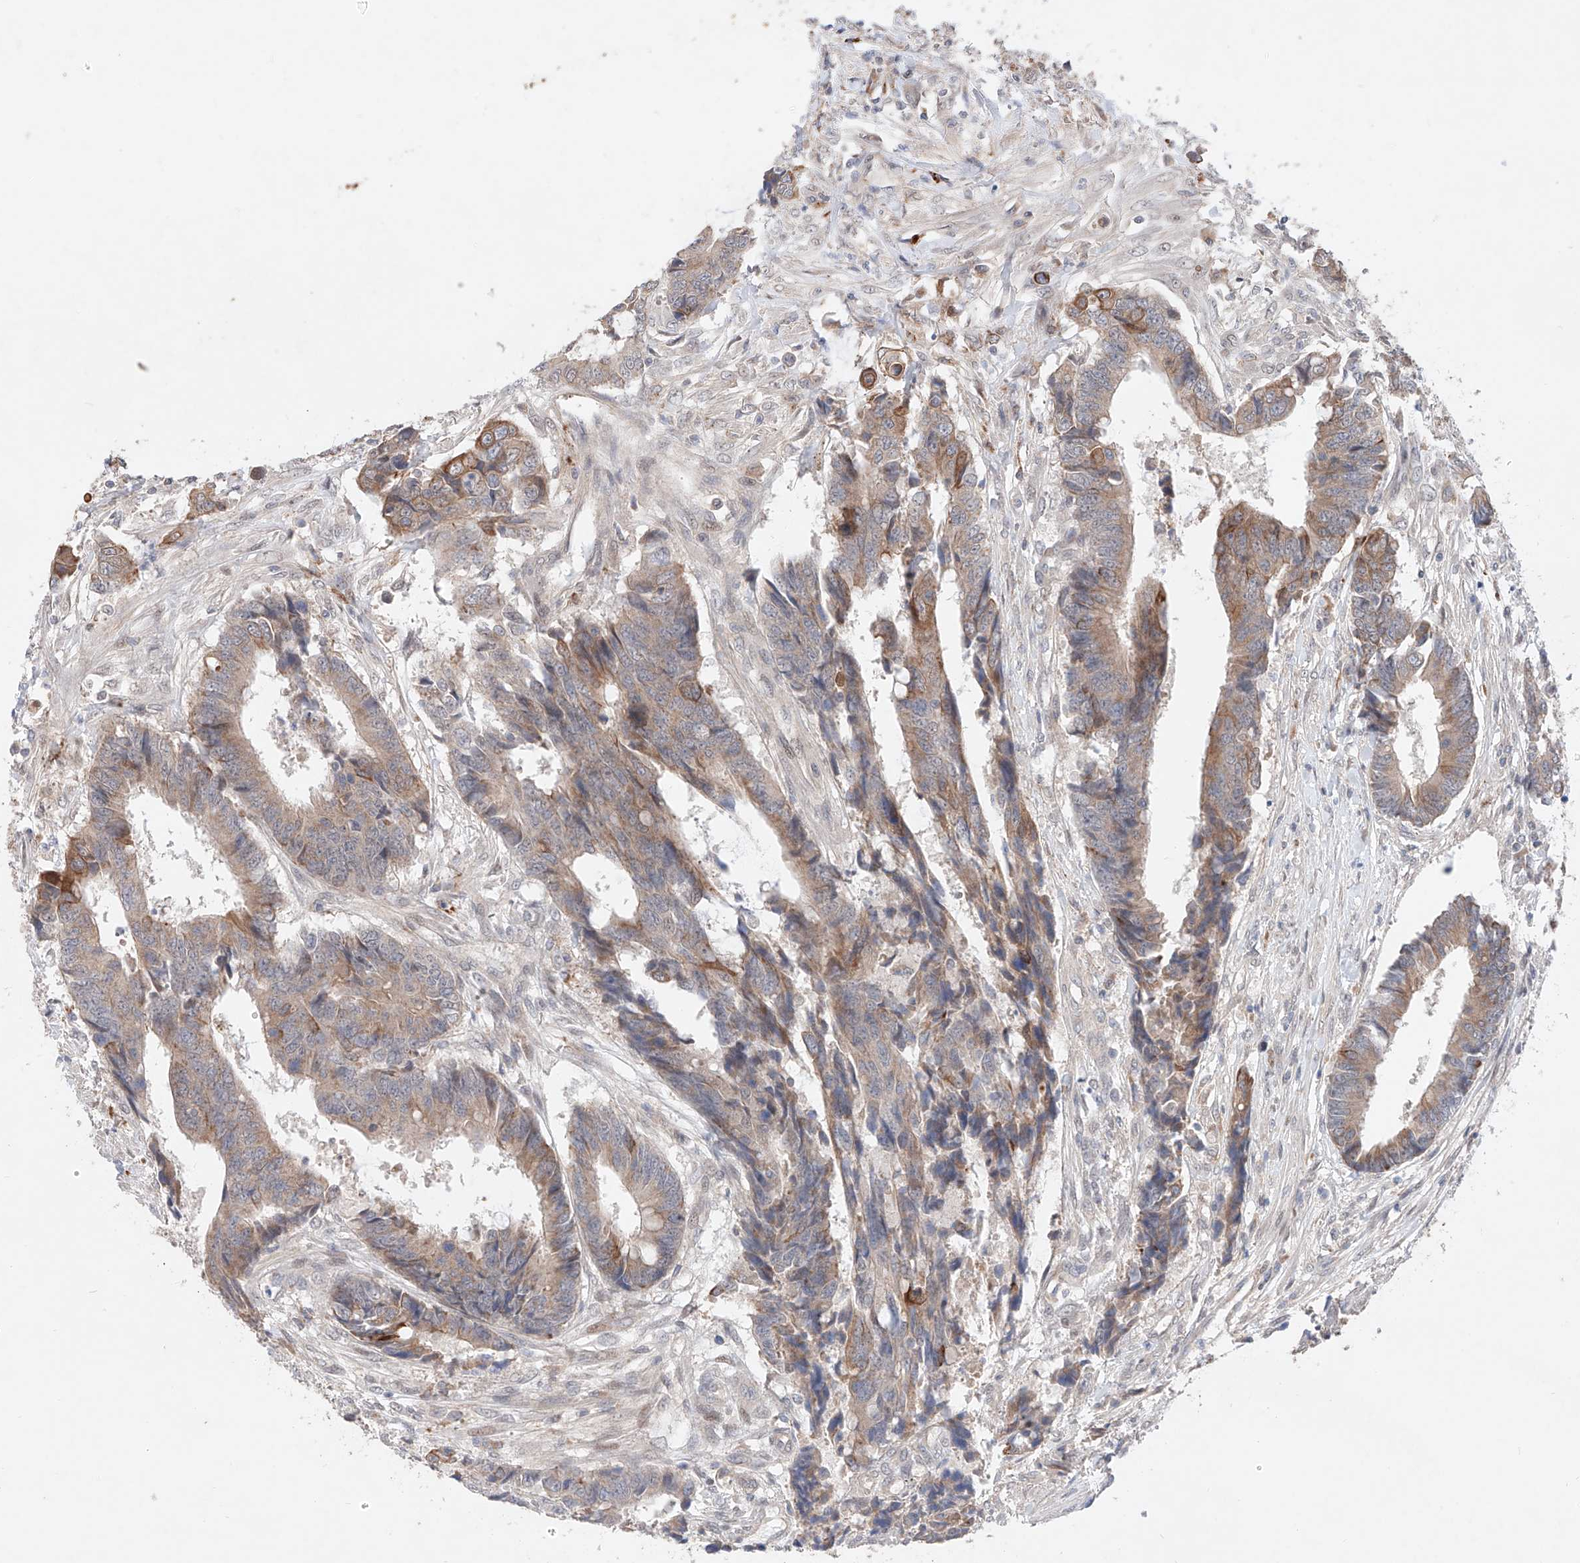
{"staining": {"intensity": "moderate", "quantity": "<25%", "location": "cytoplasmic/membranous"}, "tissue": "colorectal cancer", "cell_type": "Tumor cells", "image_type": "cancer", "snomed": [{"axis": "morphology", "description": "Adenocarcinoma, NOS"}, {"axis": "topography", "description": "Rectum"}], "caption": "Protein staining of adenocarcinoma (colorectal) tissue reveals moderate cytoplasmic/membranous positivity in approximately <25% of tumor cells. The staining is performed using DAB (3,3'-diaminobenzidine) brown chromogen to label protein expression. The nuclei are counter-stained blue using hematoxylin.", "gene": "GCNT1", "patient": {"sex": "male", "age": 84}}